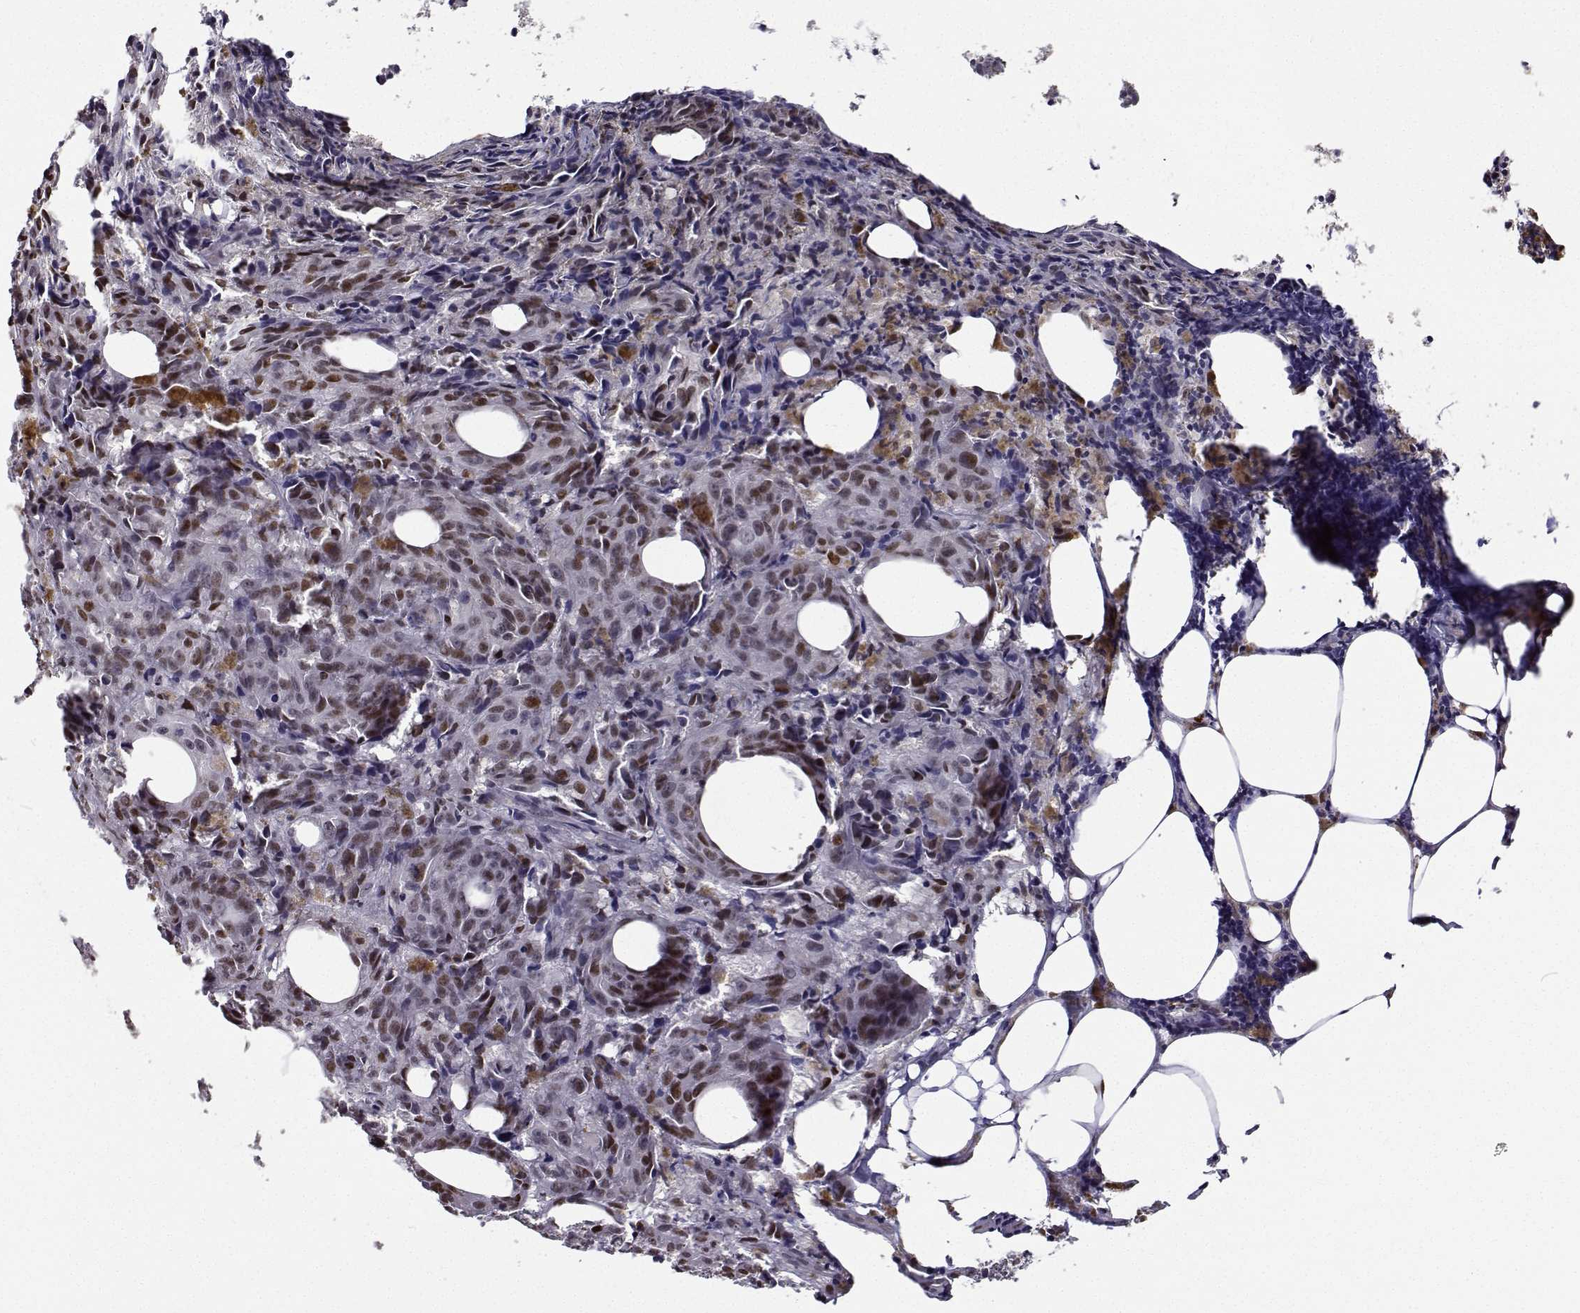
{"staining": {"intensity": "moderate", "quantity": ">75%", "location": "nuclear"}, "tissue": "melanoma", "cell_type": "Tumor cells", "image_type": "cancer", "snomed": [{"axis": "morphology", "description": "Malignant melanoma, NOS"}, {"axis": "topography", "description": "Skin"}], "caption": "Immunohistochemical staining of melanoma reveals moderate nuclear protein expression in about >75% of tumor cells.", "gene": "PHGDH", "patient": {"sex": "female", "age": 34}}